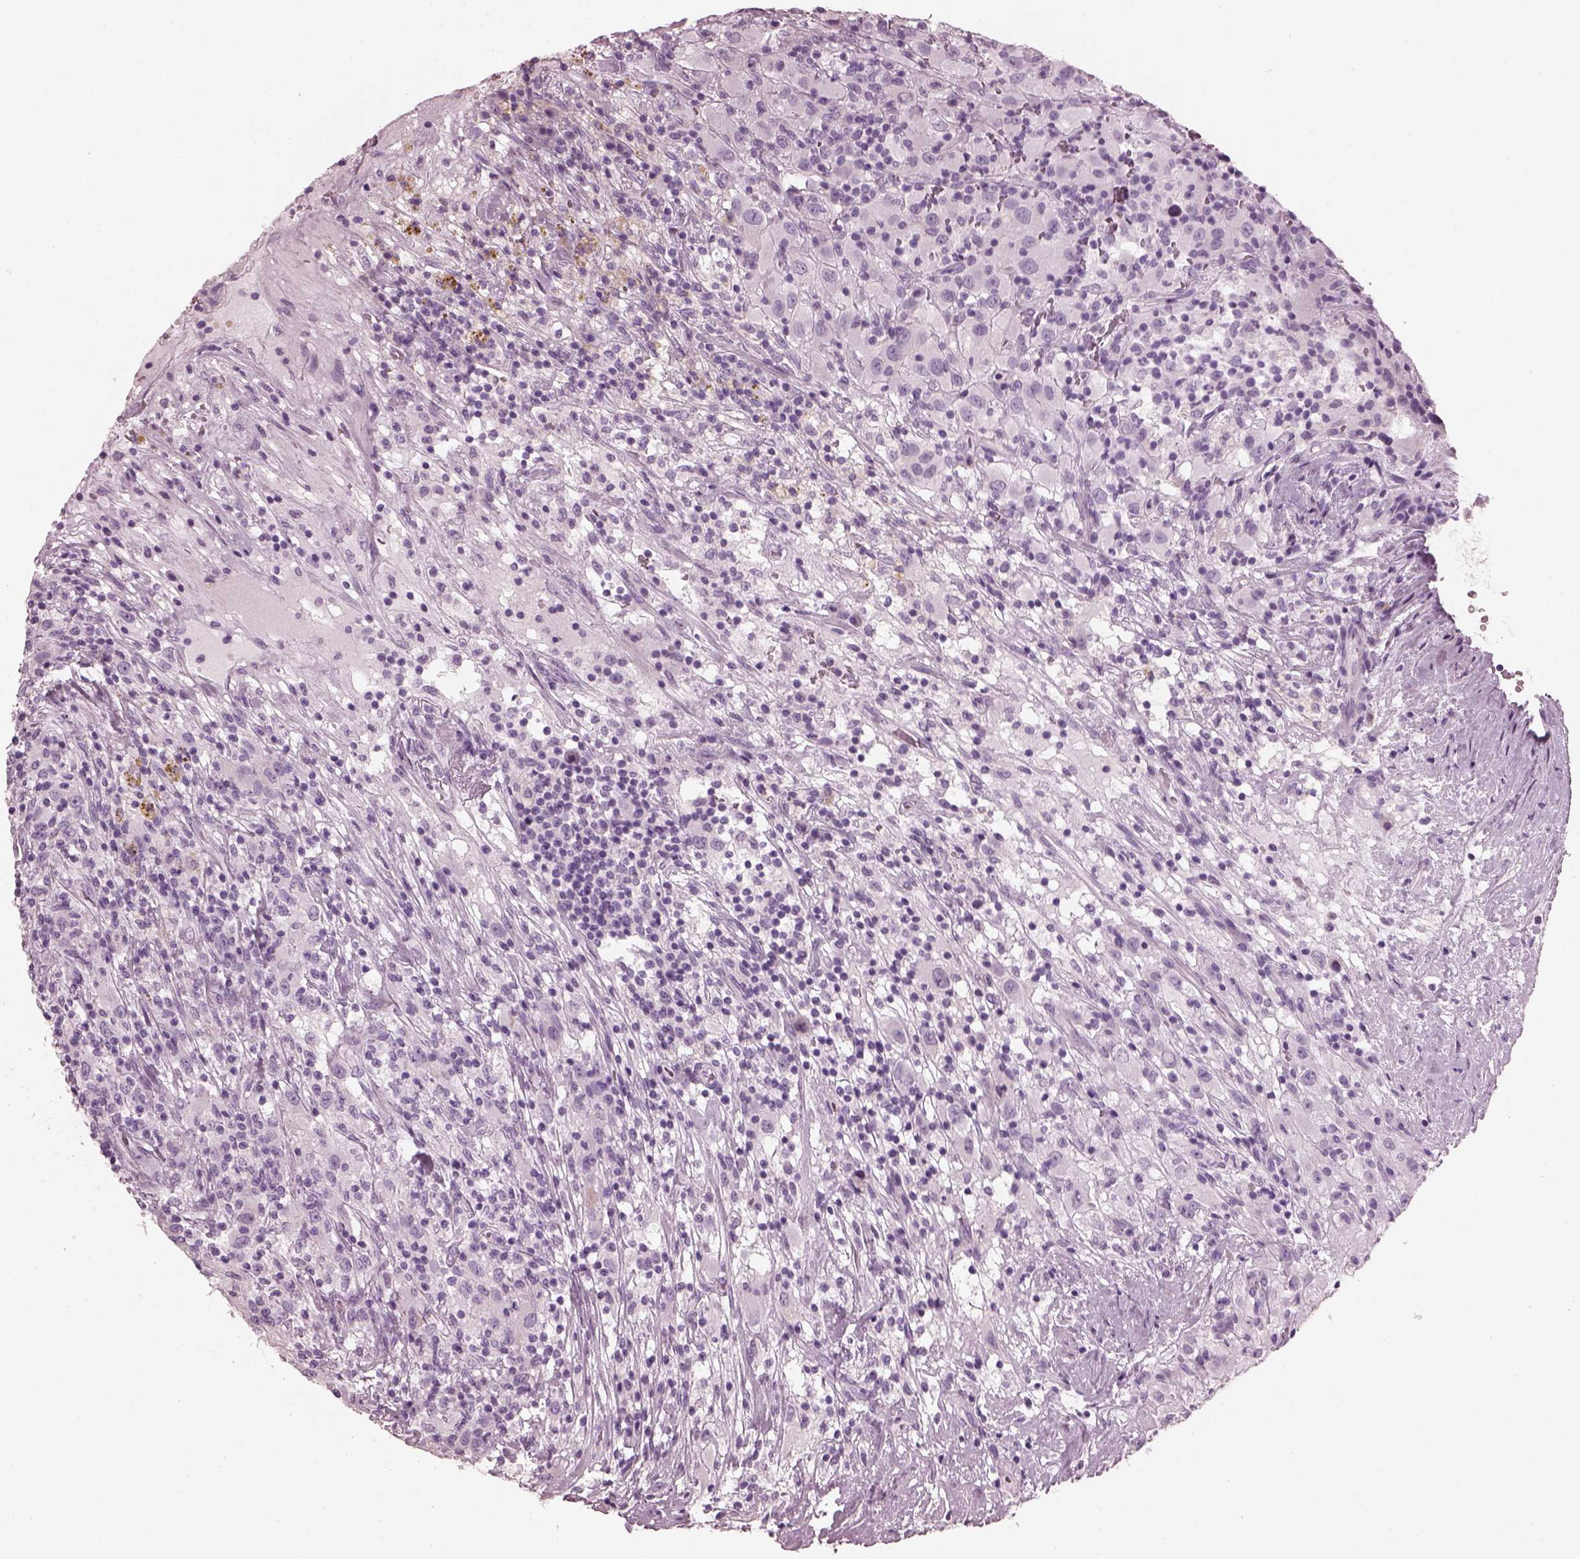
{"staining": {"intensity": "negative", "quantity": "none", "location": "none"}, "tissue": "renal cancer", "cell_type": "Tumor cells", "image_type": "cancer", "snomed": [{"axis": "morphology", "description": "Adenocarcinoma, NOS"}, {"axis": "topography", "description": "Kidney"}], "caption": "Image shows no protein positivity in tumor cells of renal cancer tissue.", "gene": "HYDIN", "patient": {"sex": "female", "age": 67}}